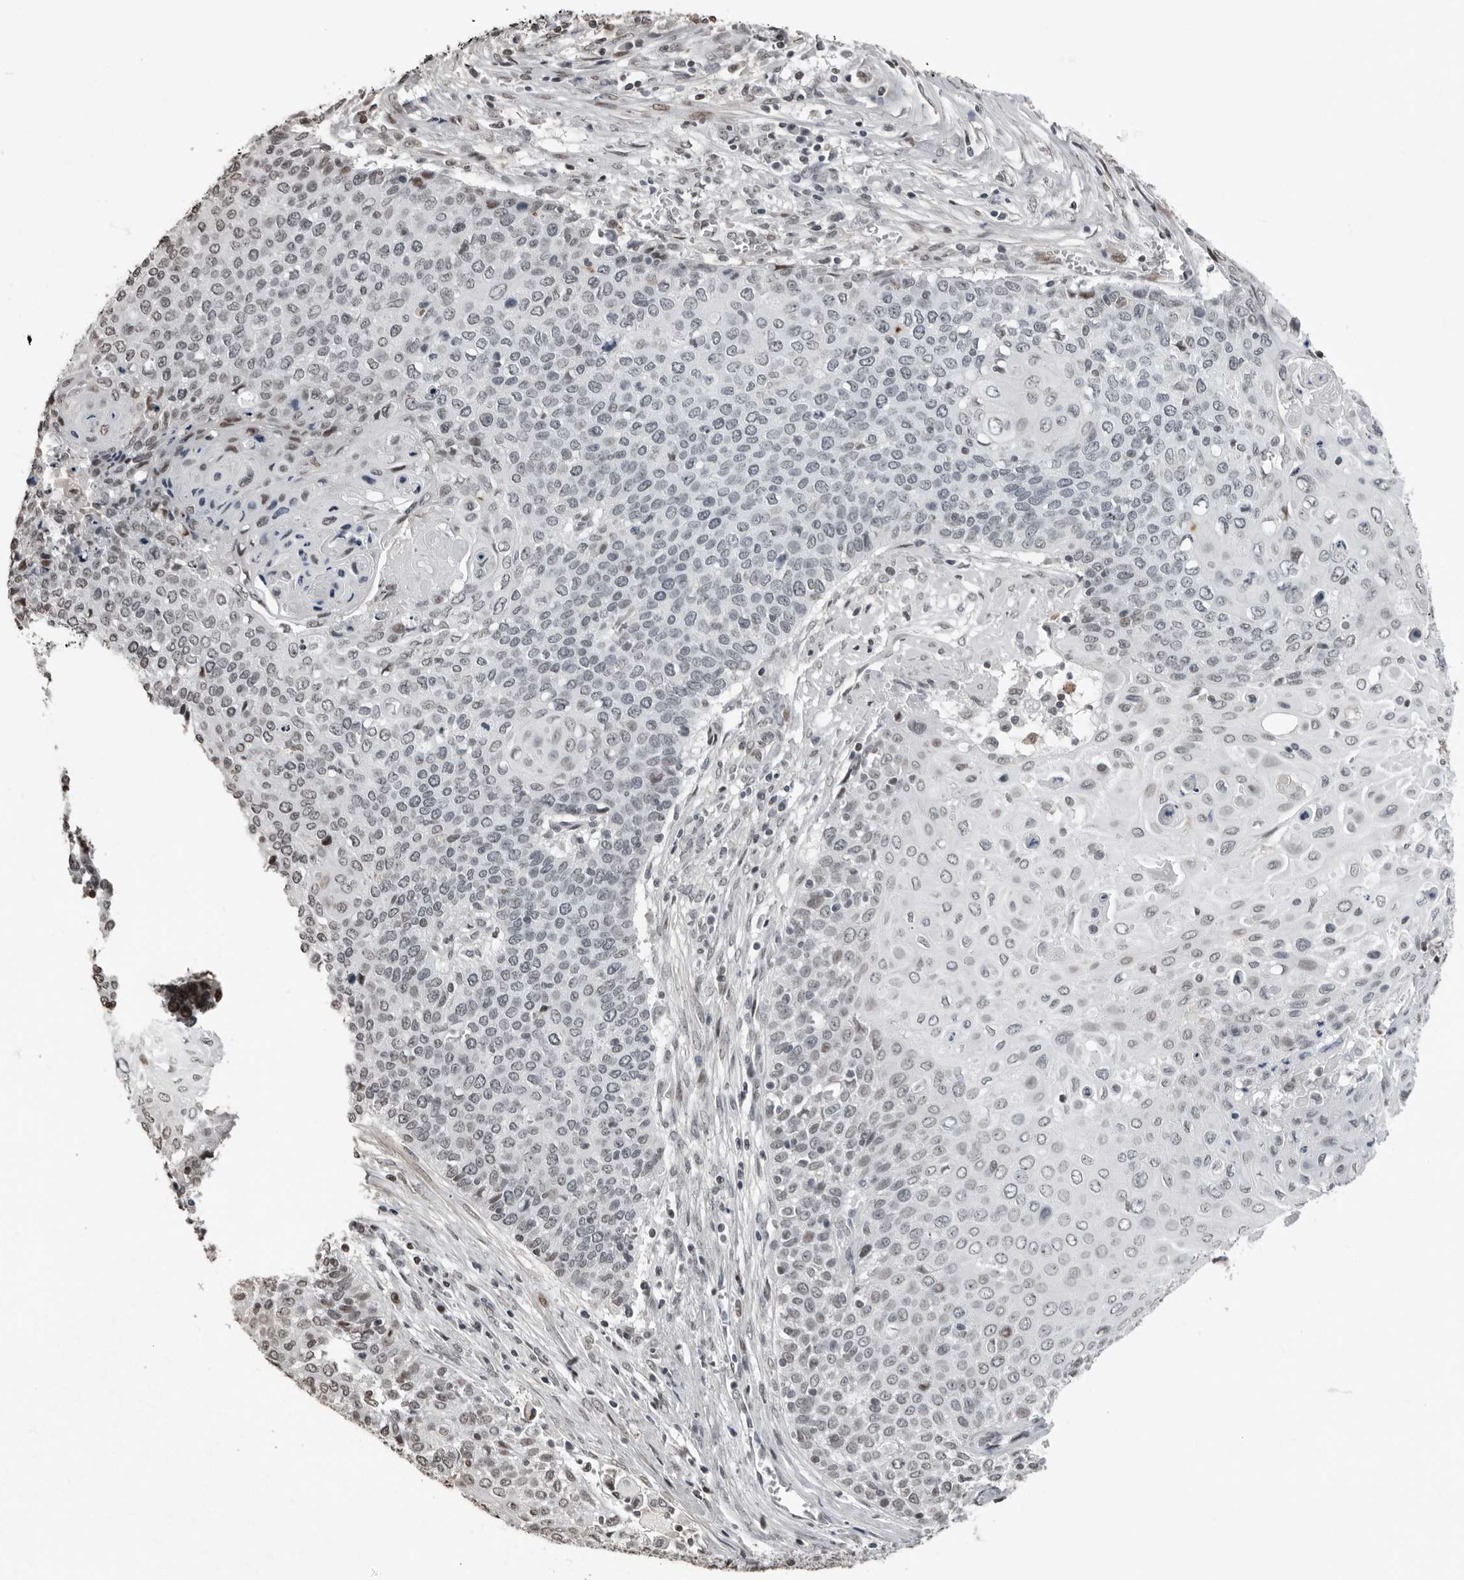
{"staining": {"intensity": "negative", "quantity": "none", "location": "none"}, "tissue": "cervical cancer", "cell_type": "Tumor cells", "image_type": "cancer", "snomed": [{"axis": "morphology", "description": "Squamous cell carcinoma, NOS"}, {"axis": "topography", "description": "Cervix"}], "caption": "Photomicrograph shows no protein positivity in tumor cells of cervical cancer (squamous cell carcinoma) tissue.", "gene": "ORC1", "patient": {"sex": "female", "age": 39}}